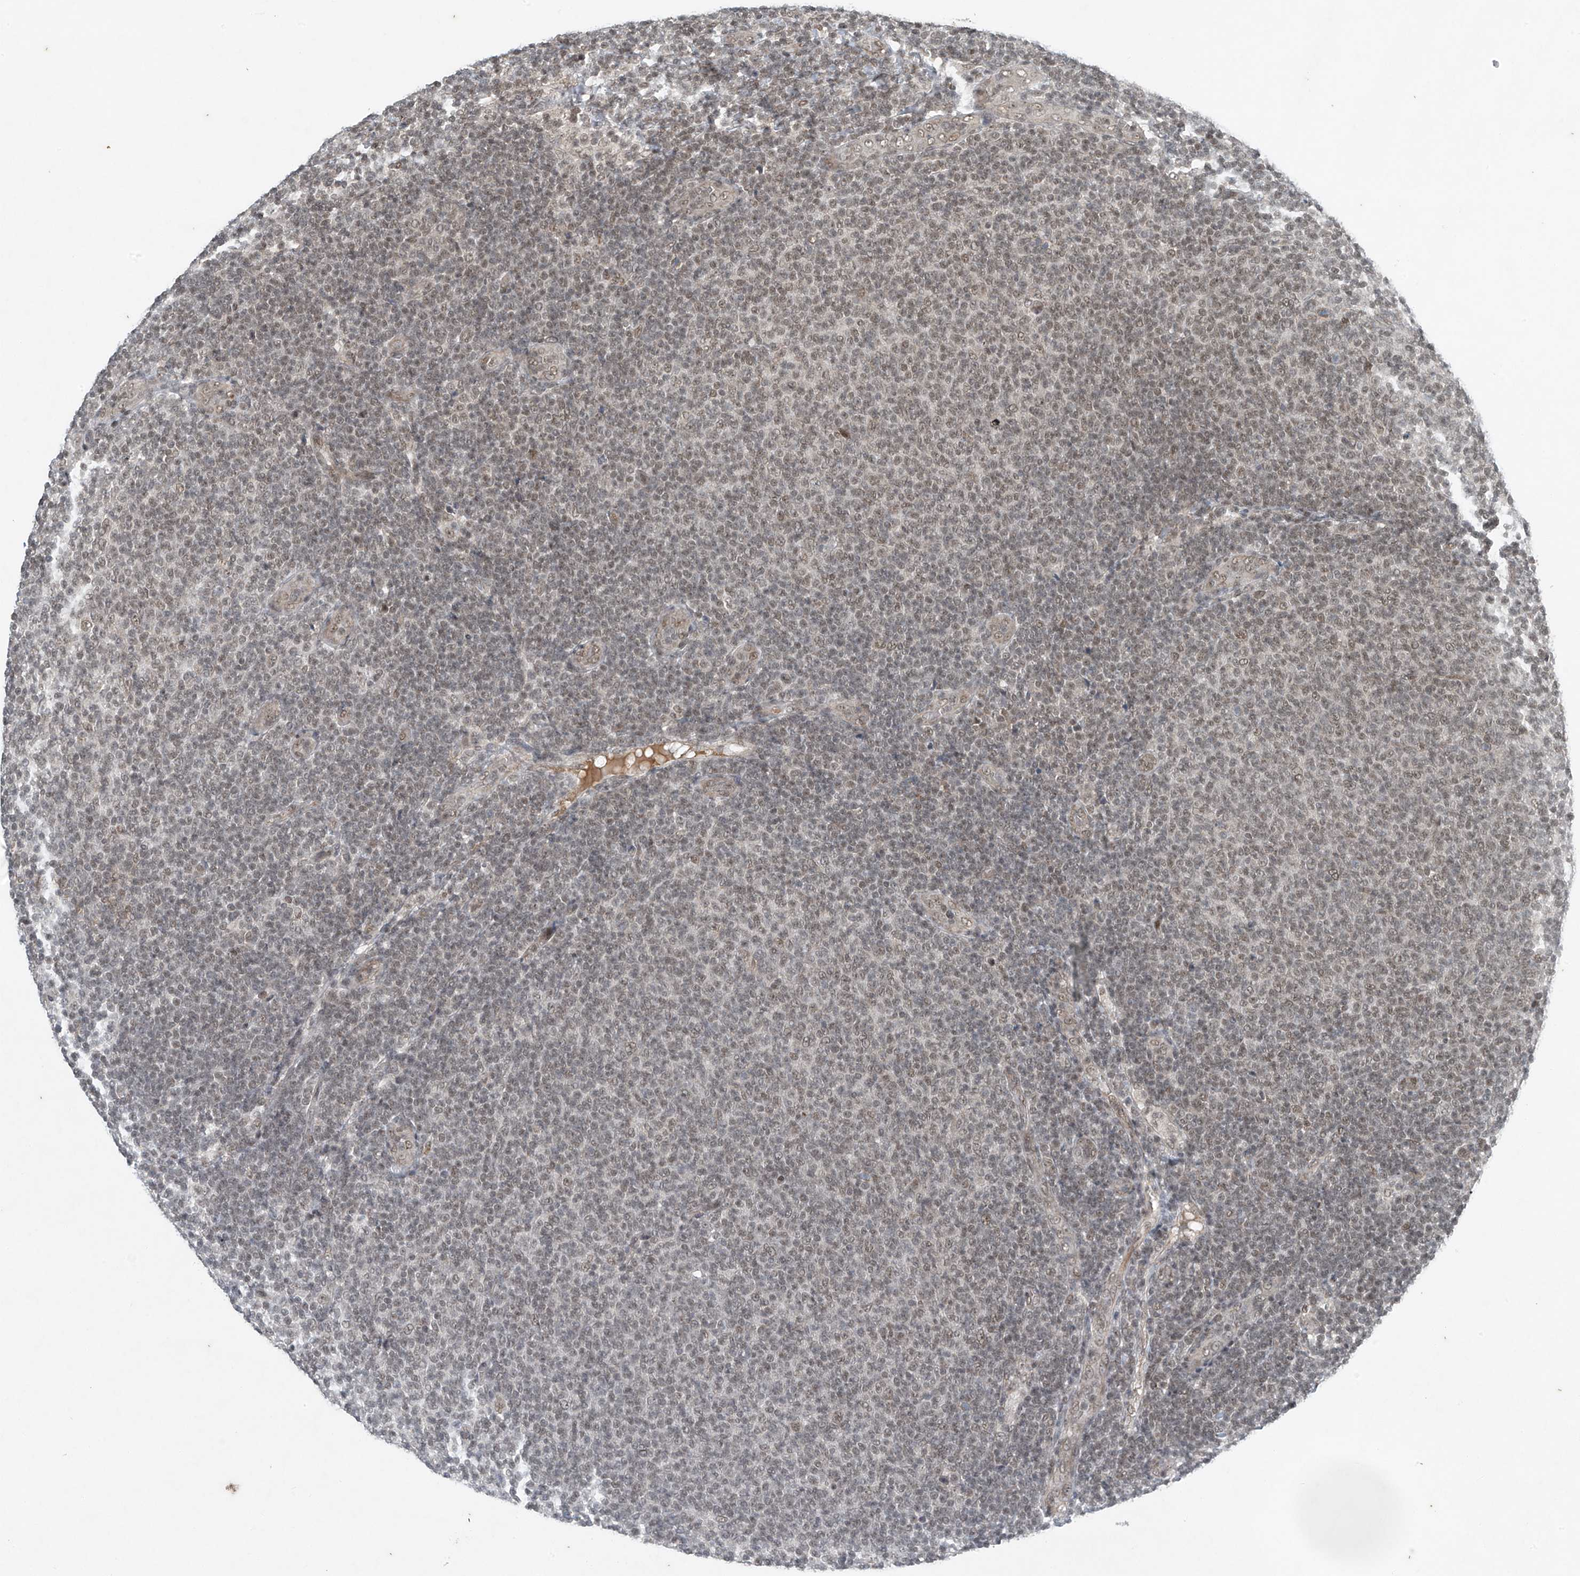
{"staining": {"intensity": "weak", "quantity": "25%-75%", "location": "nuclear"}, "tissue": "lymphoma", "cell_type": "Tumor cells", "image_type": "cancer", "snomed": [{"axis": "morphology", "description": "Malignant lymphoma, non-Hodgkin's type, Low grade"}, {"axis": "topography", "description": "Lymph node"}], "caption": "The immunohistochemical stain shows weak nuclear staining in tumor cells of lymphoma tissue. (Stains: DAB (3,3'-diaminobenzidine) in brown, nuclei in blue, Microscopy: brightfield microscopy at high magnification).", "gene": "TAF8", "patient": {"sex": "male", "age": 66}}